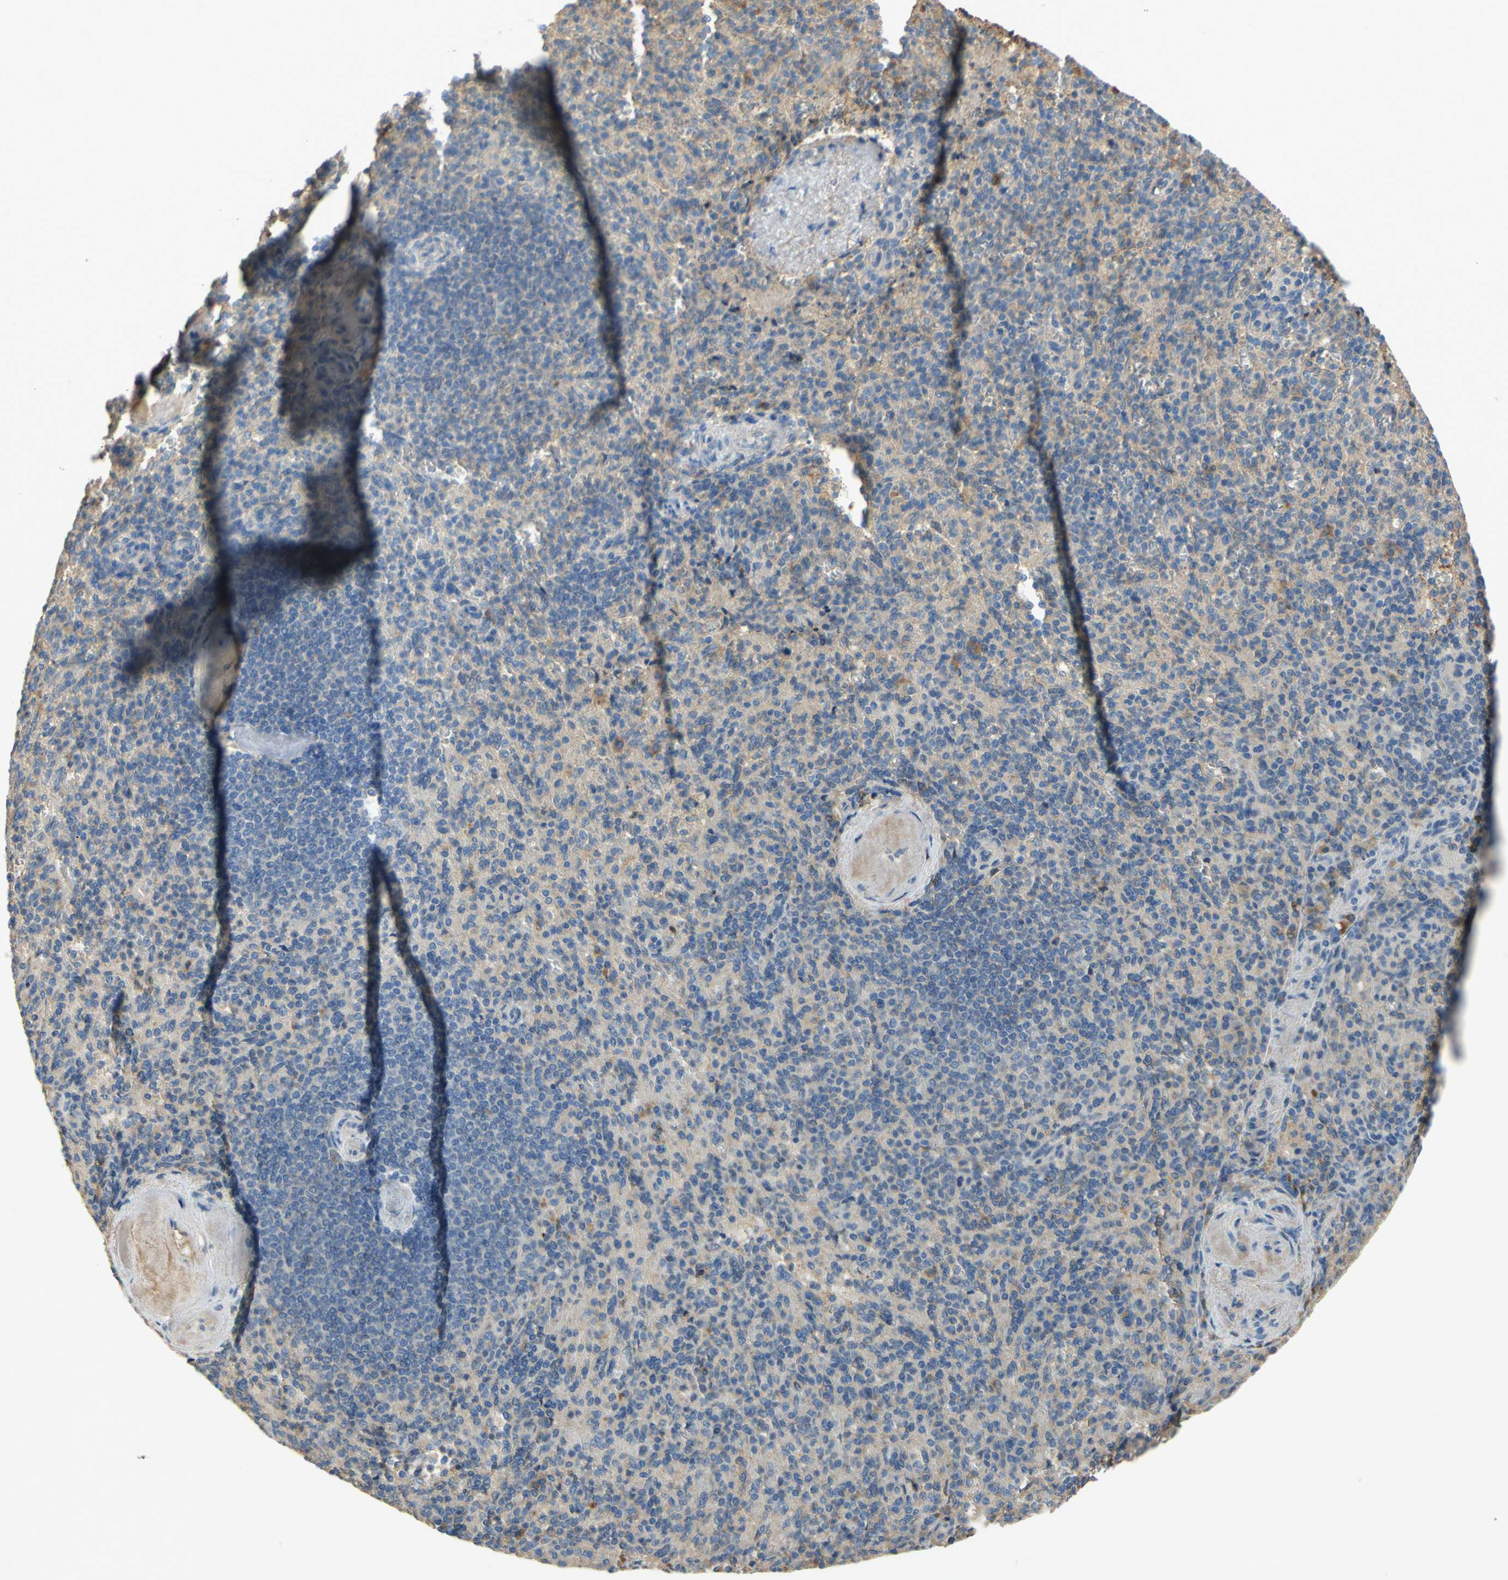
{"staining": {"intensity": "weak", "quantity": ">75%", "location": "cytoplasmic/membranous"}, "tissue": "spleen", "cell_type": "Cells in red pulp", "image_type": "normal", "snomed": [{"axis": "morphology", "description": "Normal tissue, NOS"}, {"axis": "topography", "description": "Spleen"}], "caption": "Brown immunohistochemical staining in normal human spleen displays weak cytoplasmic/membranous staining in approximately >75% of cells in red pulp. (Brightfield microscopy of DAB IHC at high magnification).", "gene": "TIMP2", "patient": {"sex": "female", "age": 74}}